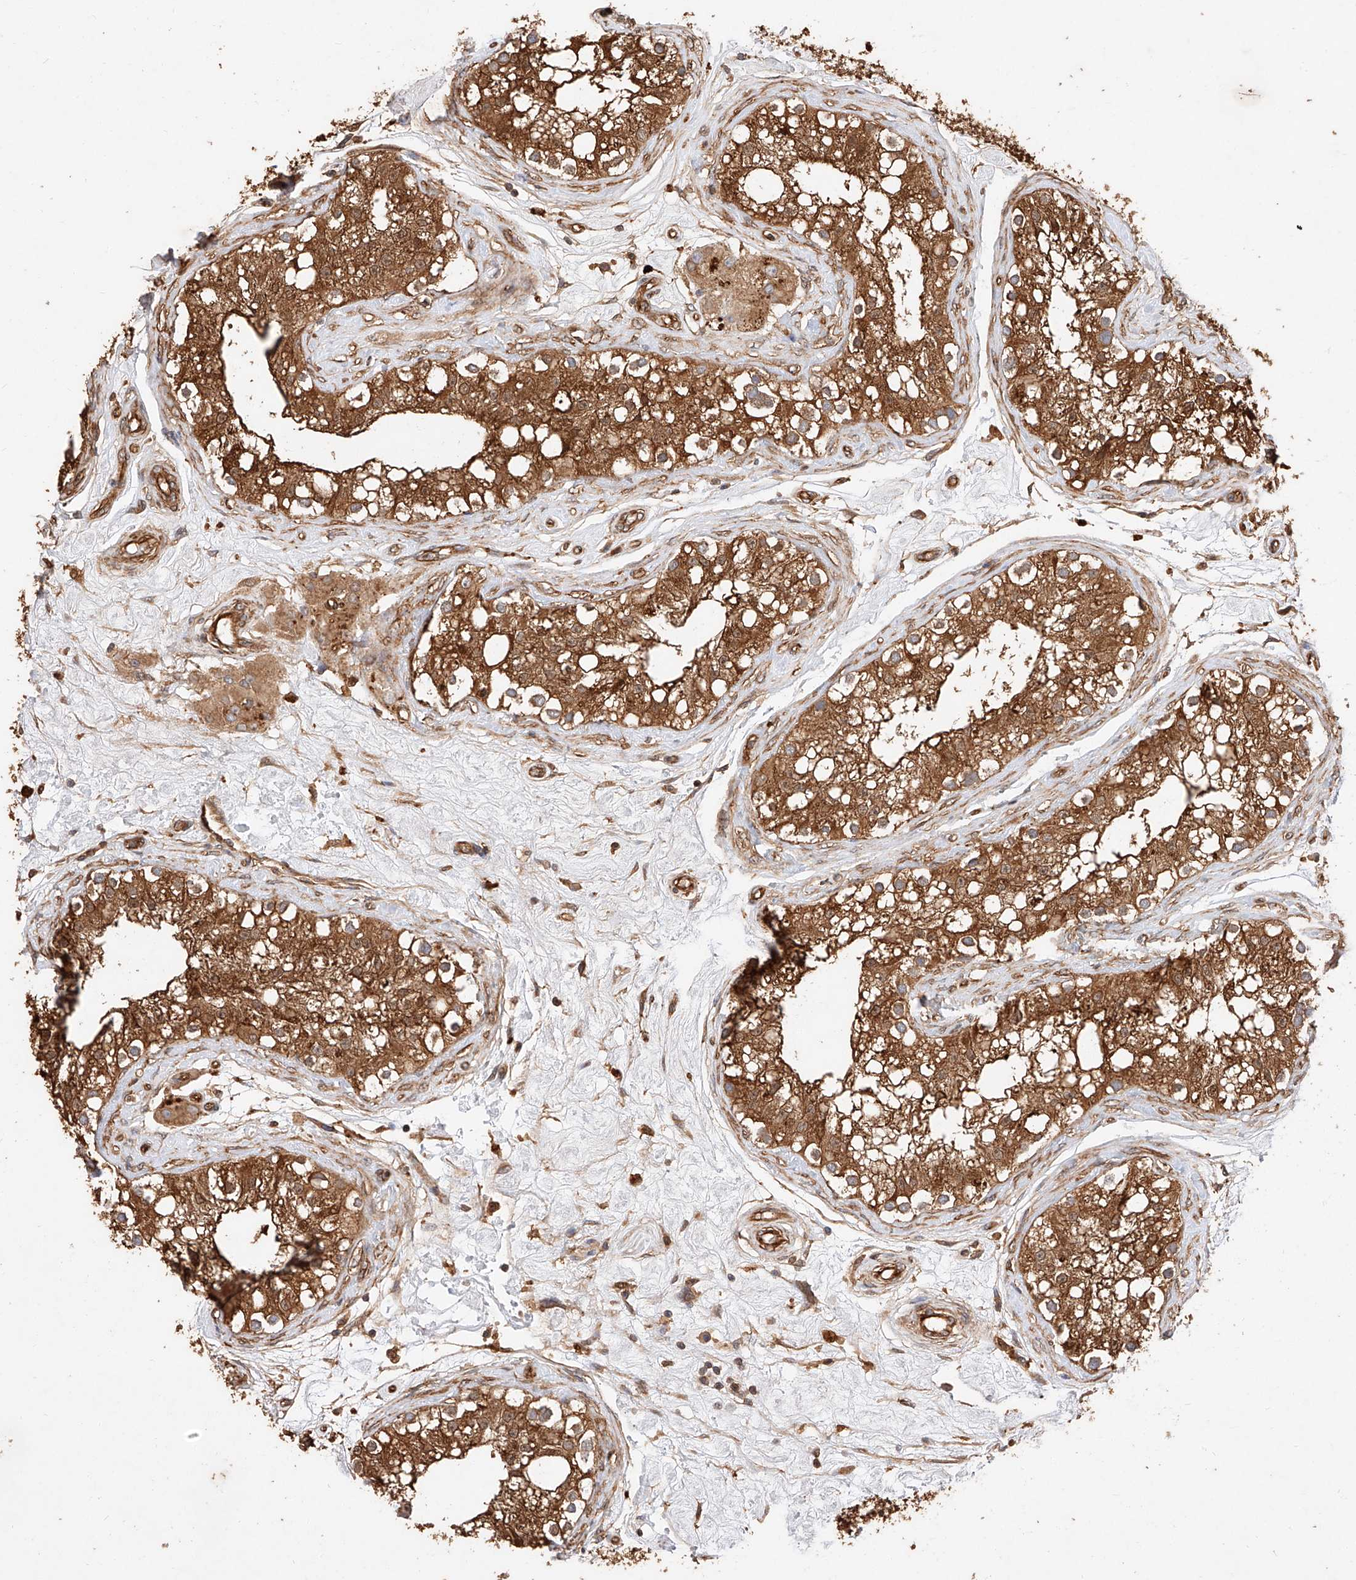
{"staining": {"intensity": "strong", "quantity": ">75%", "location": "cytoplasmic/membranous"}, "tissue": "testis", "cell_type": "Cells in seminiferous ducts", "image_type": "normal", "snomed": [{"axis": "morphology", "description": "Normal tissue, NOS"}, {"axis": "topography", "description": "Testis"}], "caption": "Protein staining by IHC reveals strong cytoplasmic/membranous expression in approximately >75% of cells in seminiferous ducts in benign testis. The protein of interest is shown in brown color, while the nuclei are stained blue.", "gene": "GHDC", "patient": {"sex": "male", "age": 84}}